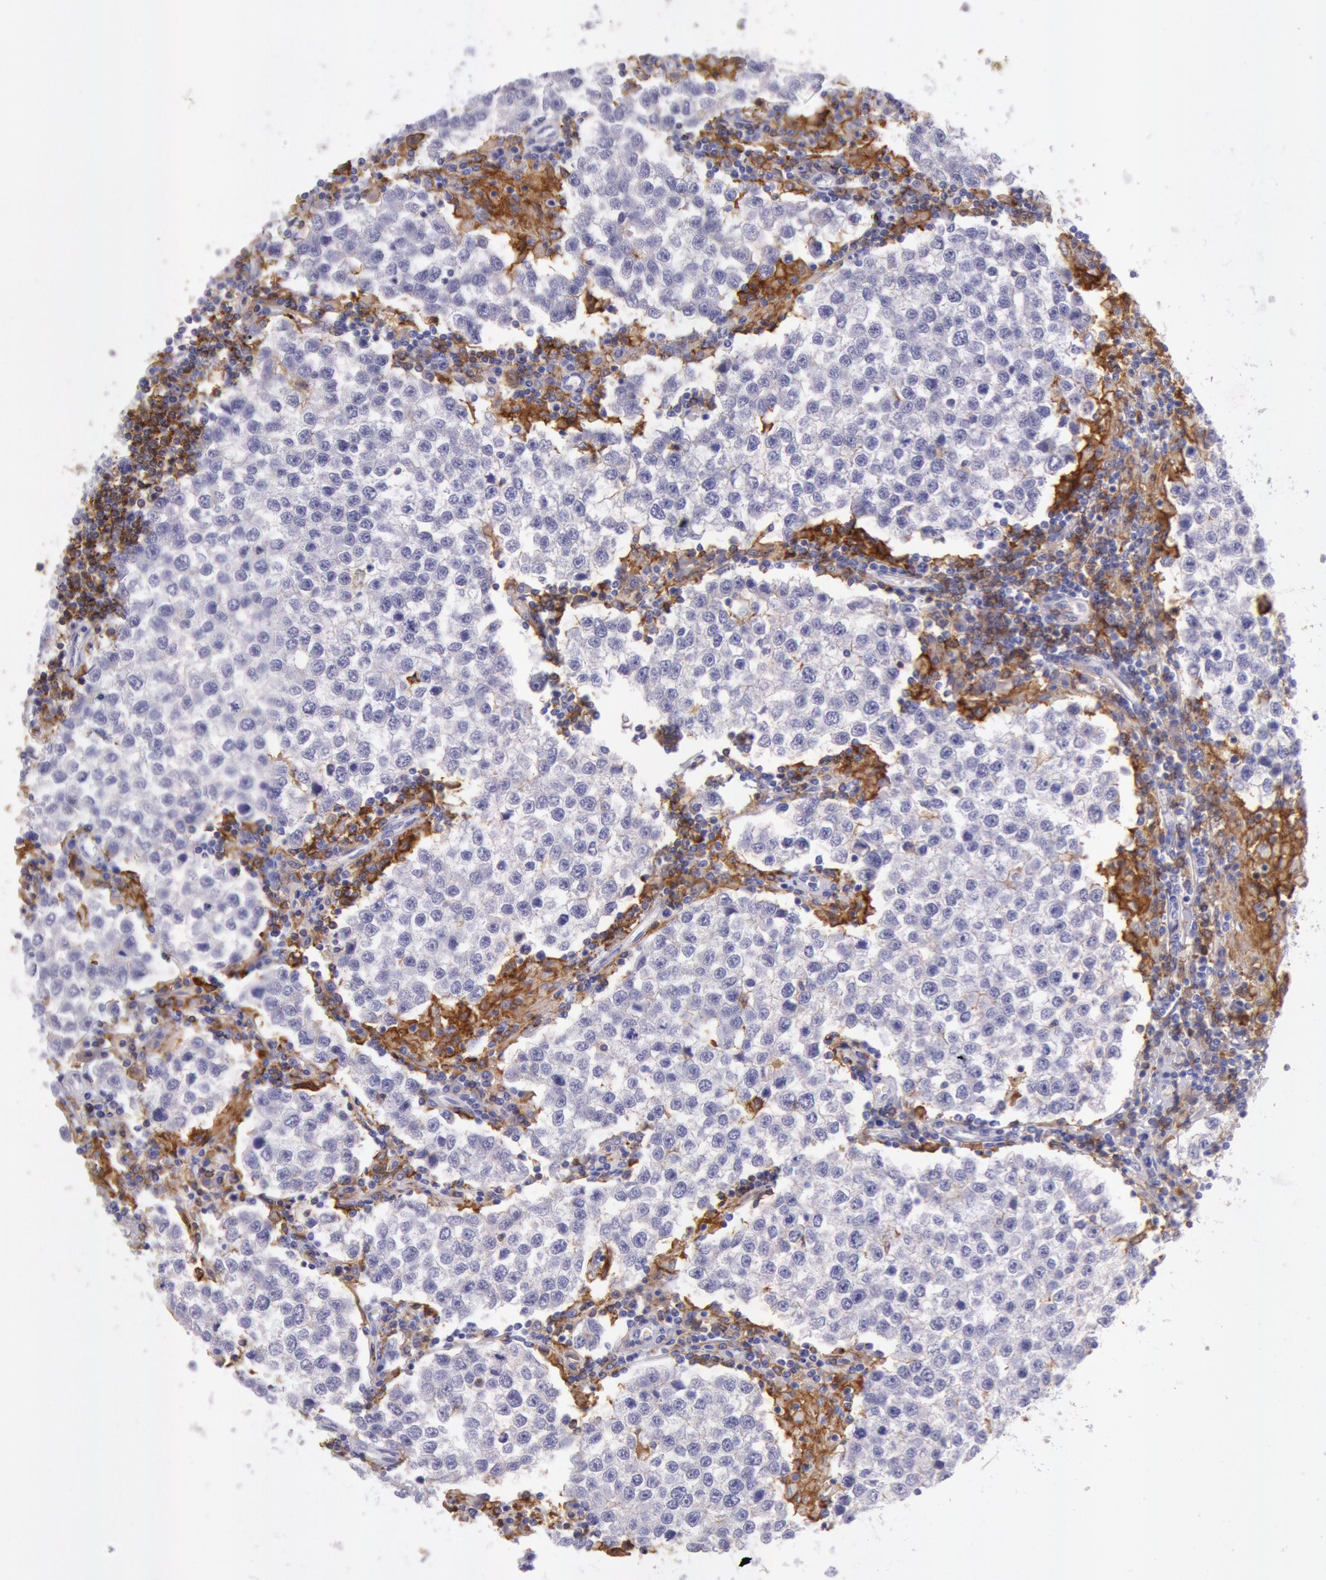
{"staining": {"intensity": "negative", "quantity": "none", "location": "none"}, "tissue": "testis cancer", "cell_type": "Tumor cells", "image_type": "cancer", "snomed": [{"axis": "morphology", "description": "Seminoma, NOS"}, {"axis": "topography", "description": "Testis"}], "caption": "This is an IHC micrograph of human seminoma (testis). There is no expression in tumor cells.", "gene": "LYN", "patient": {"sex": "male", "age": 36}}